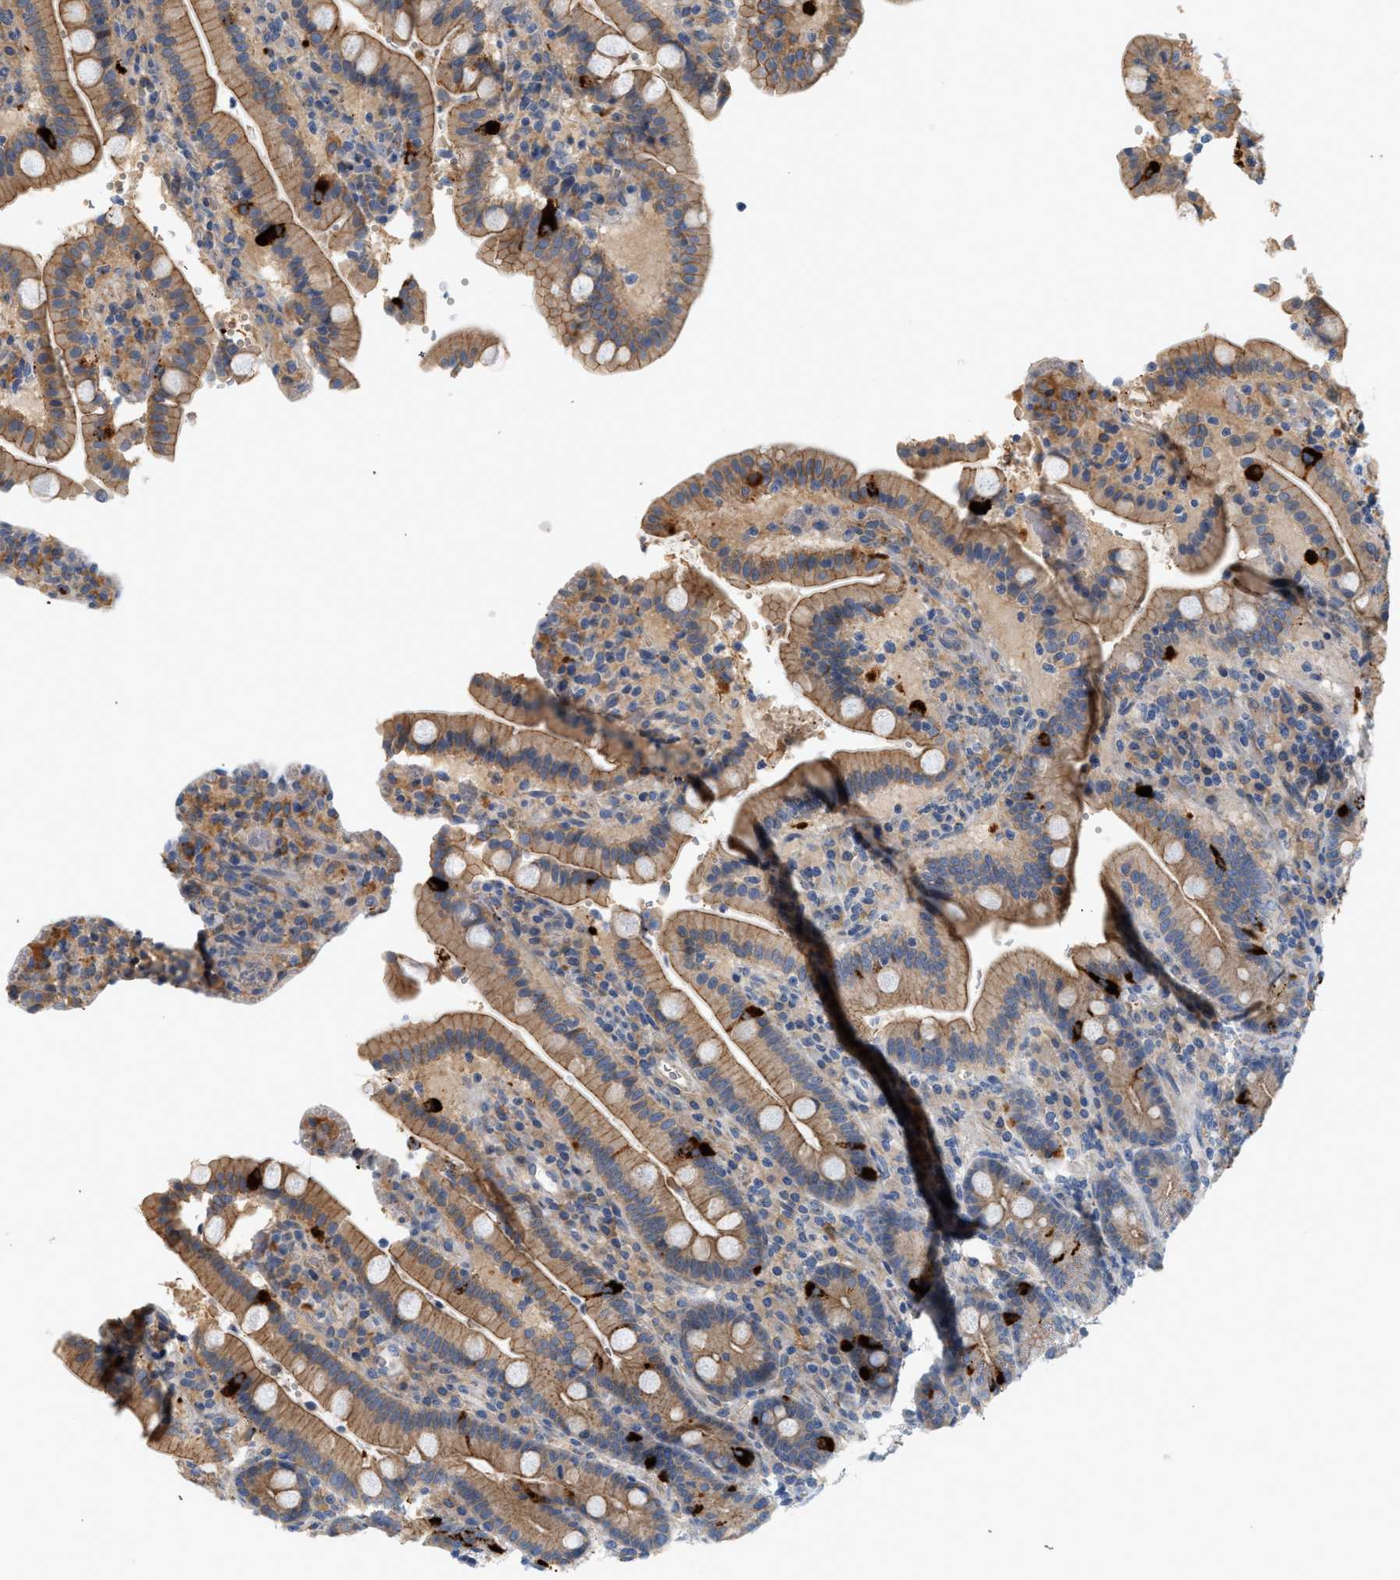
{"staining": {"intensity": "moderate", "quantity": ">75%", "location": "cytoplasmic/membranous"}, "tissue": "duodenum", "cell_type": "Glandular cells", "image_type": "normal", "snomed": [{"axis": "morphology", "description": "Normal tissue, NOS"}, {"axis": "topography", "description": "Small intestine, NOS"}], "caption": "Glandular cells exhibit medium levels of moderate cytoplasmic/membranous positivity in approximately >75% of cells in benign human duodenum.", "gene": "CTXN1", "patient": {"sex": "female", "age": 71}}